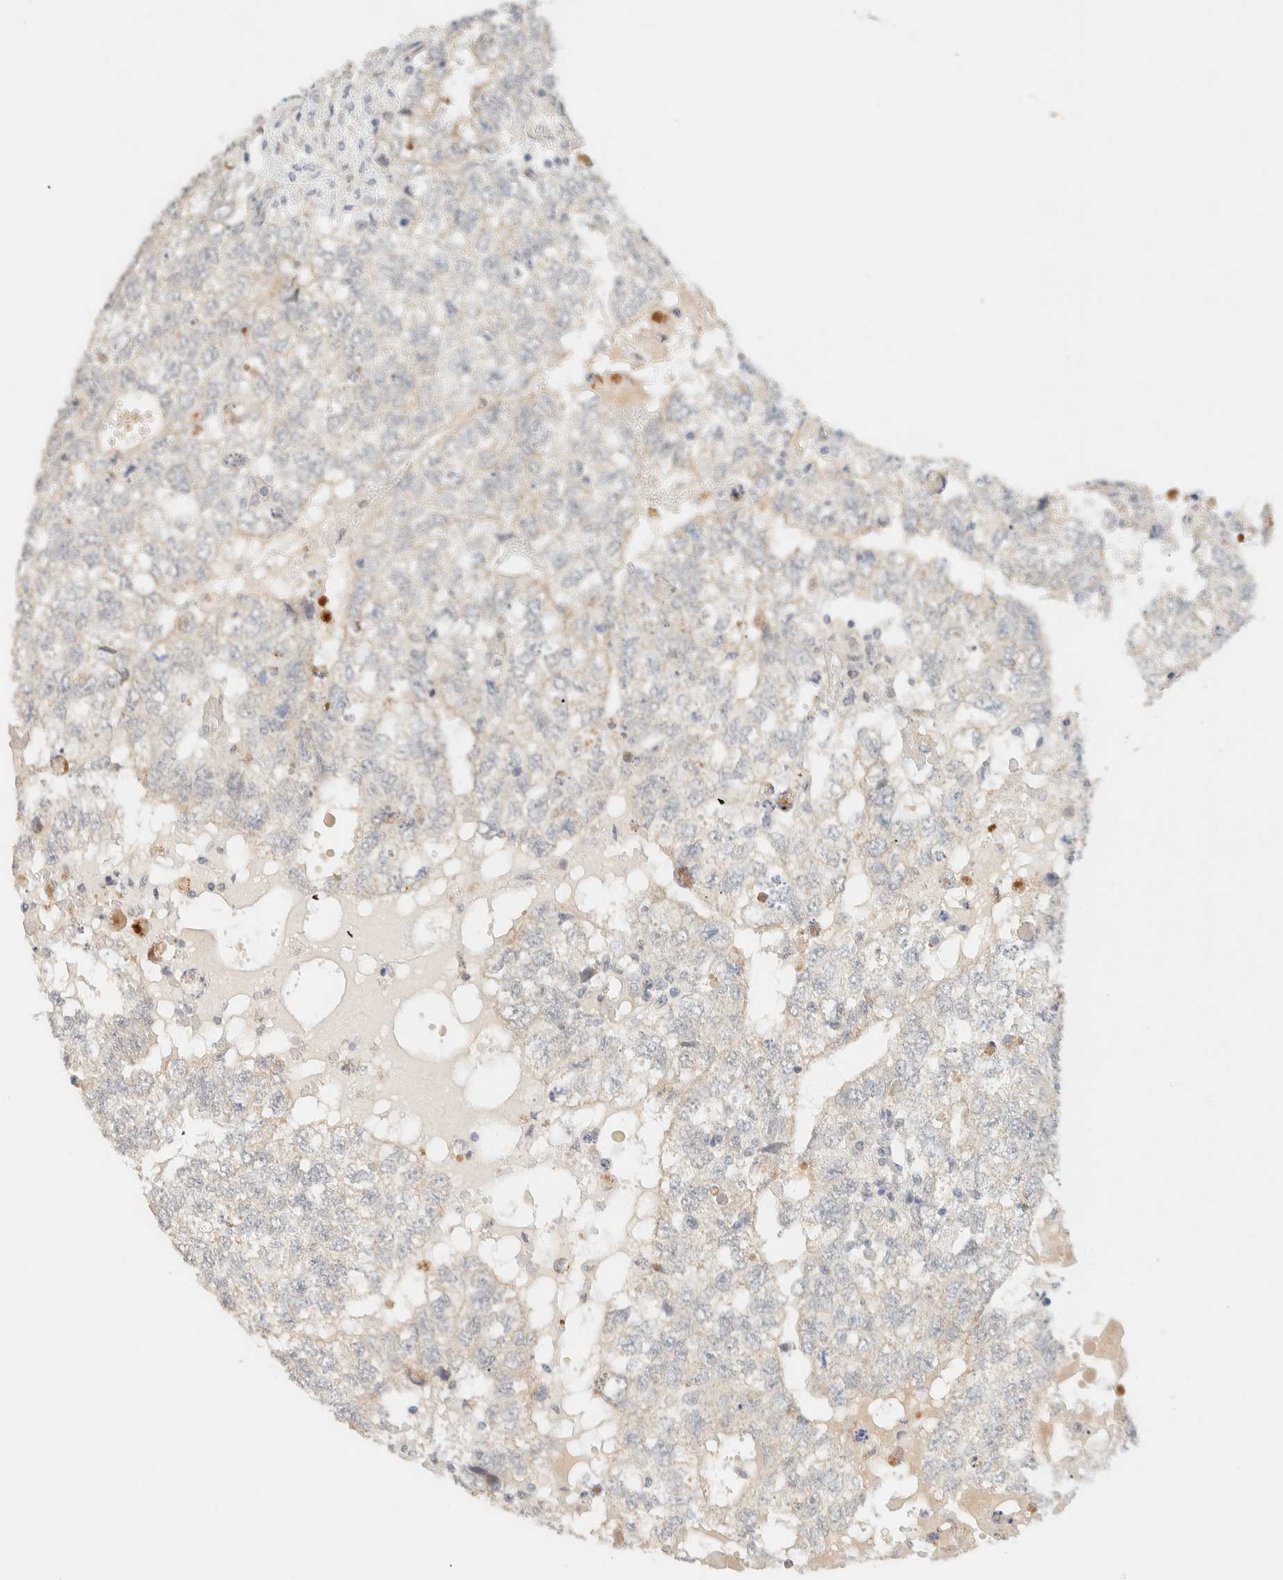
{"staining": {"intensity": "weak", "quantity": "<25%", "location": "cytoplasmic/membranous"}, "tissue": "testis cancer", "cell_type": "Tumor cells", "image_type": "cancer", "snomed": [{"axis": "morphology", "description": "Carcinoma, Embryonal, NOS"}, {"axis": "topography", "description": "Testis"}], "caption": "Tumor cells show no significant expression in testis embryonal carcinoma.", "gene": "TNK1", "patient": {"sex": "male", "age": 36}}